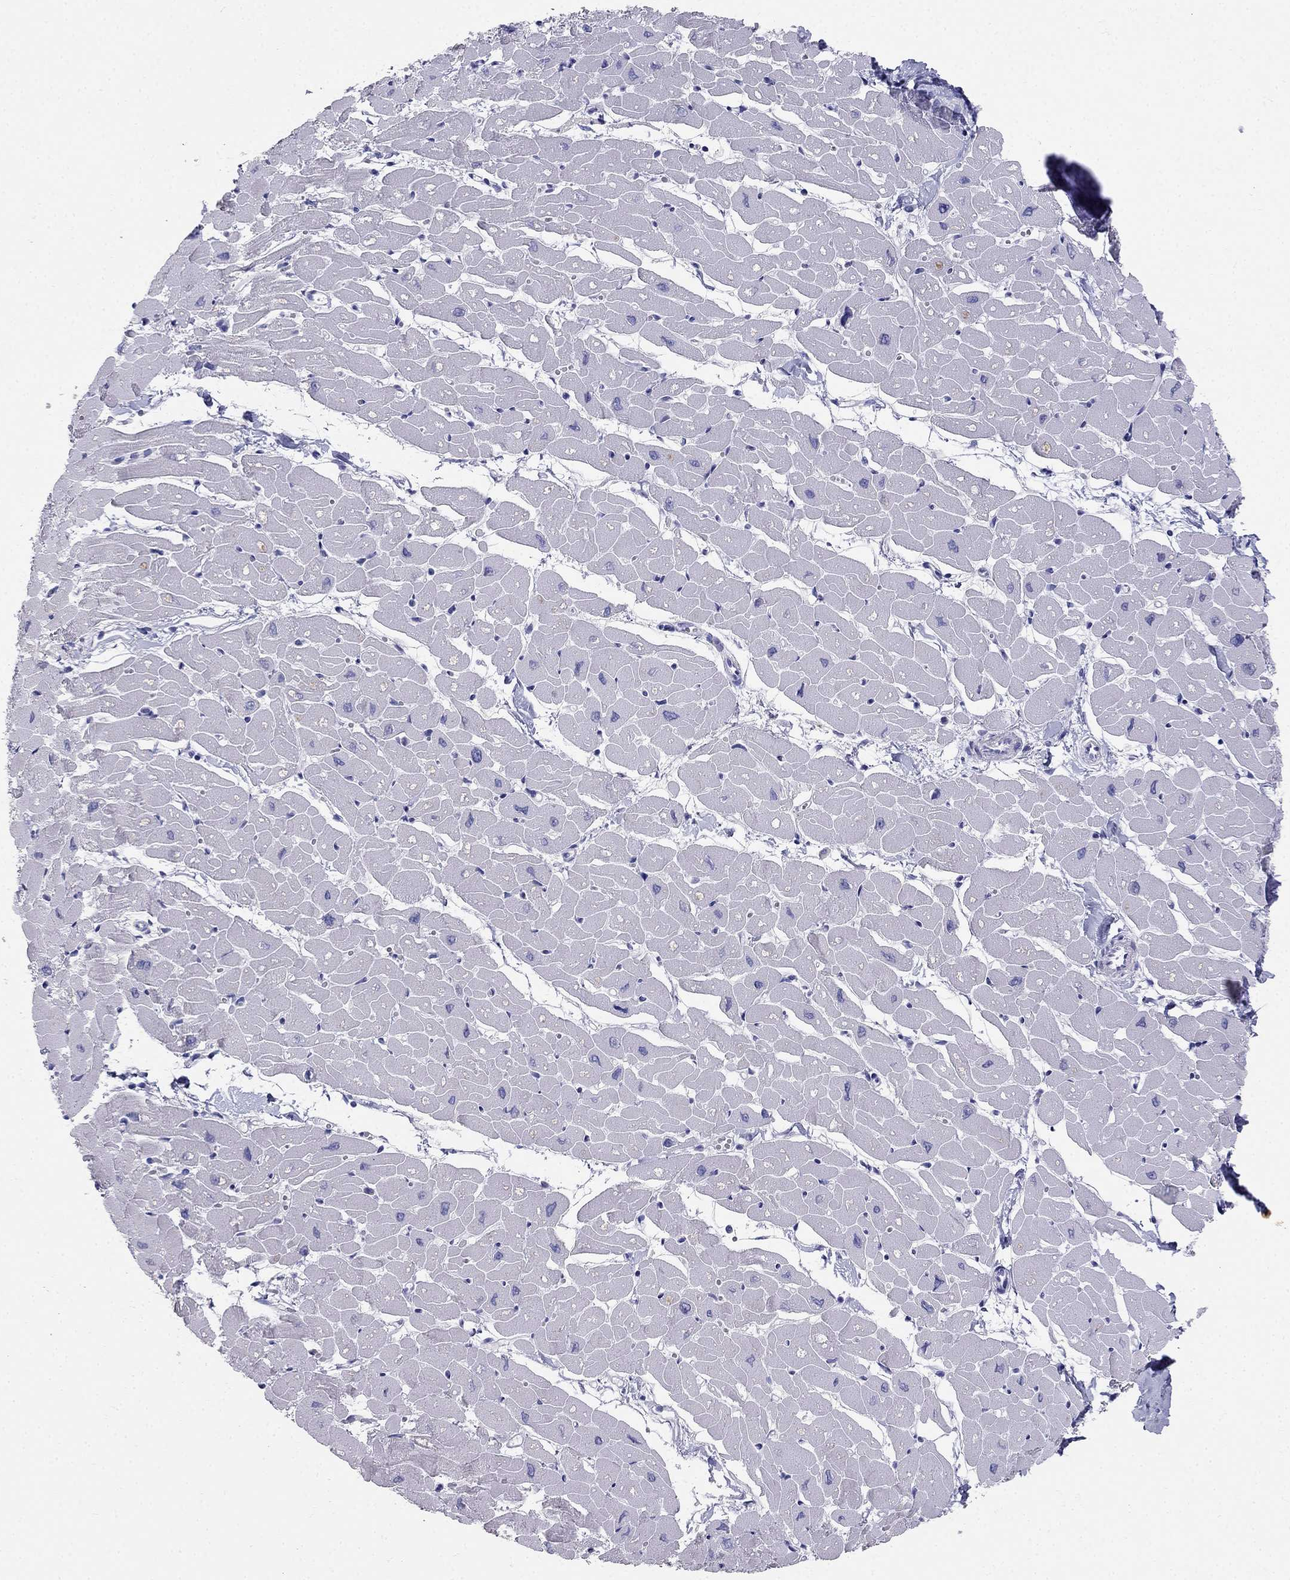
{"staining": {"intensity": "negative", "quantity": "none", "location": "none"}, "tissue": "heart muscle", "cell_type": "Cardiomyocytes", "image_type": "normal", "snomed": [{"axis": "morphology", "description": "Normal tissue, NOS"}, {"axis": "topography", "description": "Heart"}], "caption": "Cardiomyocytes are negative for protein expression in unremarkable human heart muscle. Brightfield microscopy of IHC stained with DAB (brown) and hematoxylin (blue), captured at high magnification.", "gene": "RFLNA", "patient": {"sex": "male", "age": 57}}